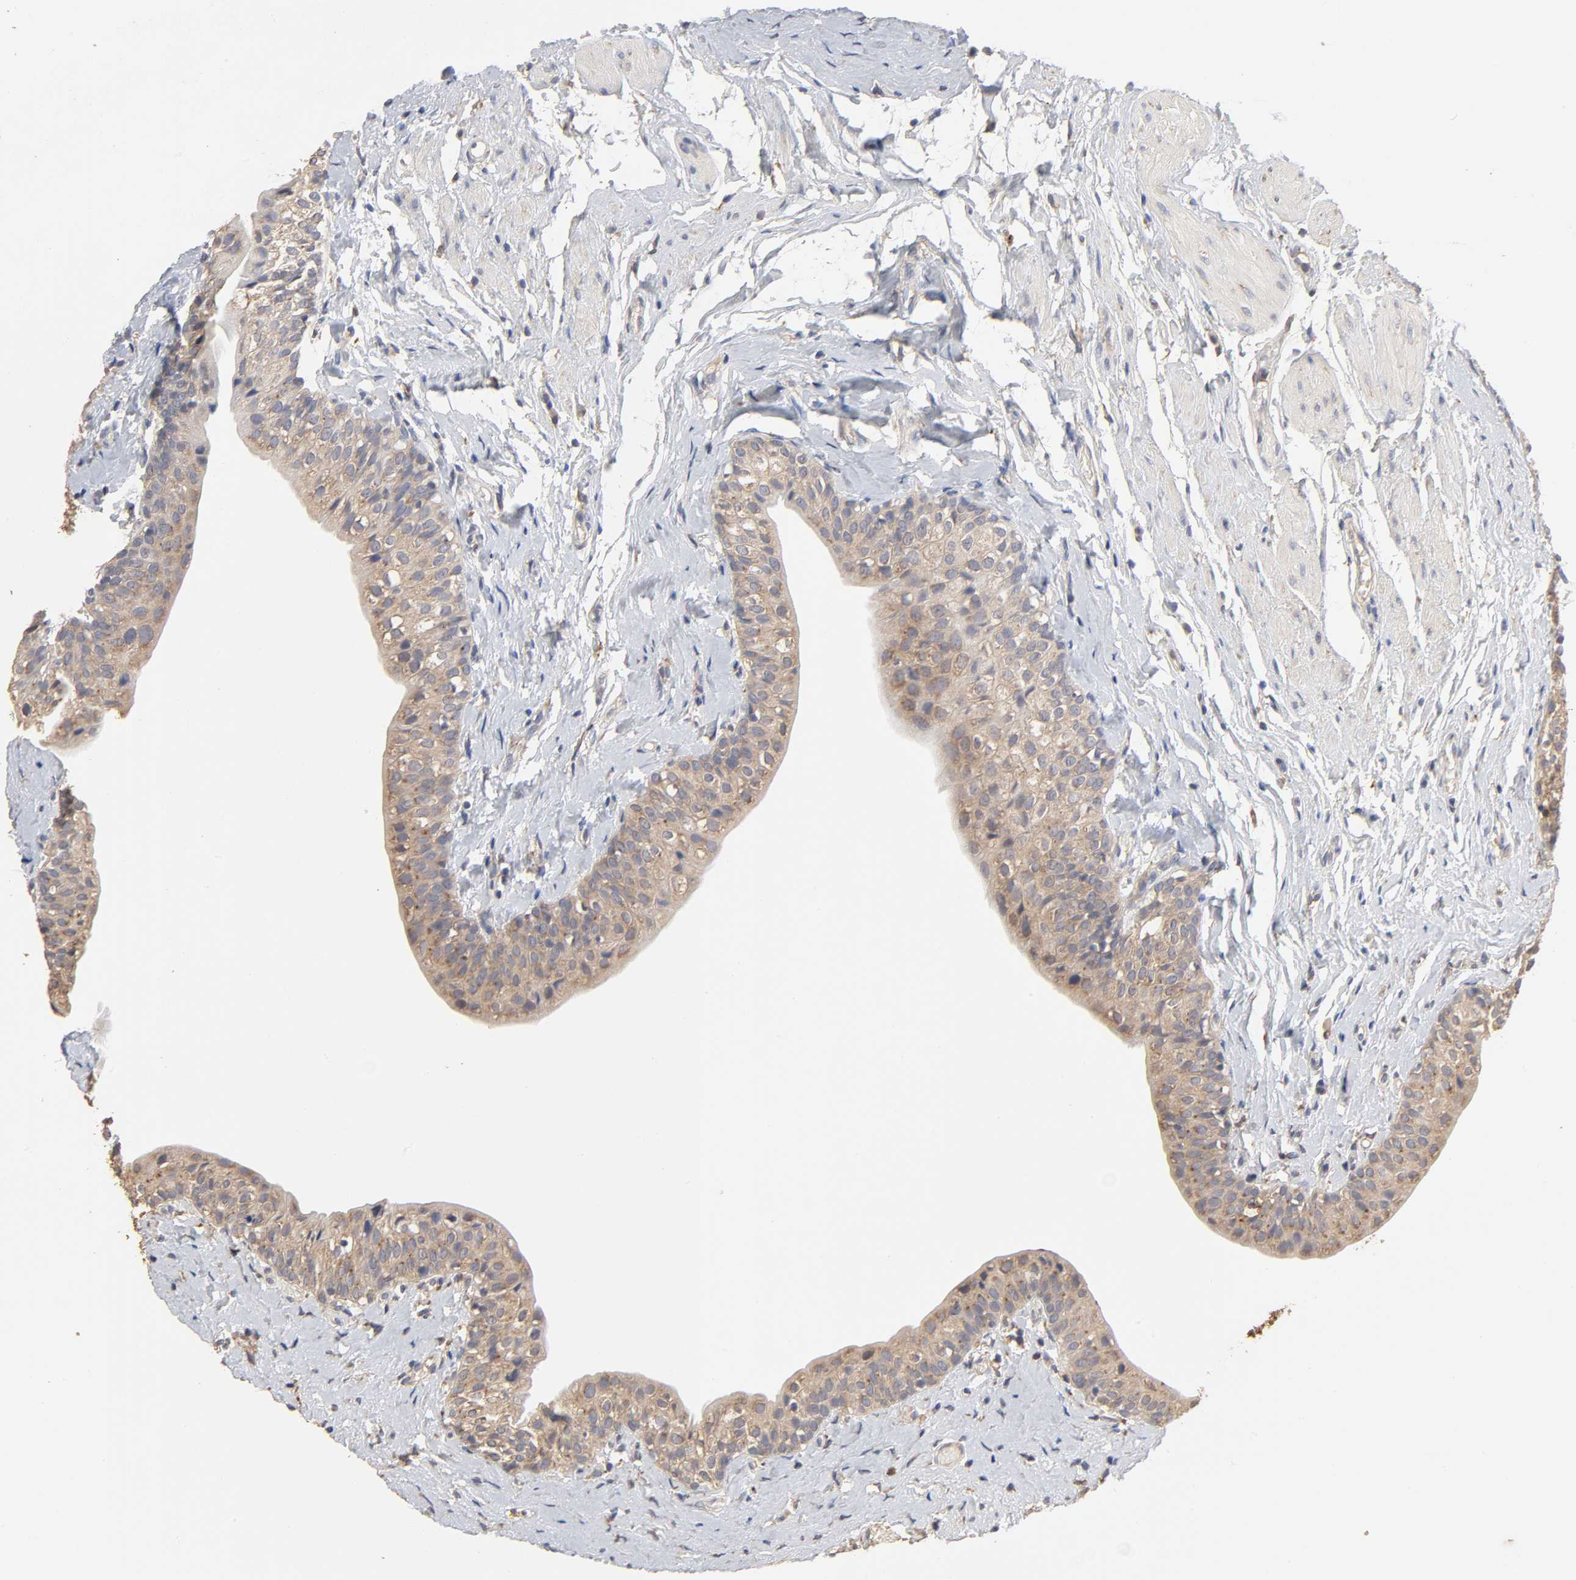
{"staining": {"intensity": "weak", "quantity": ">75%", "location": "cytoplasmic/membranous"}, "tissue": "urinary bladder", "cell_type": "Urothelial cells", "image_type": "normal", "snomed": [{"axis": "morphology", "description": "Normal tissue, NOS"}, {"axis": "topography", "description": "Urinary bladder"}], "caption": "Immunohistochemical staining of unremarkable human urinary bladder exhibits low levels of weak cytoplasmic/membranous positivity in about >75% of urothelial cells. Using DAB (3,3'-diaminobenzidine) (brown) and hematoxylin (blue) stains, captured at high magnification using brightfield microscopy.", "gene": "EIF4G2", "patient": {"sex": "male", "age": 59}}